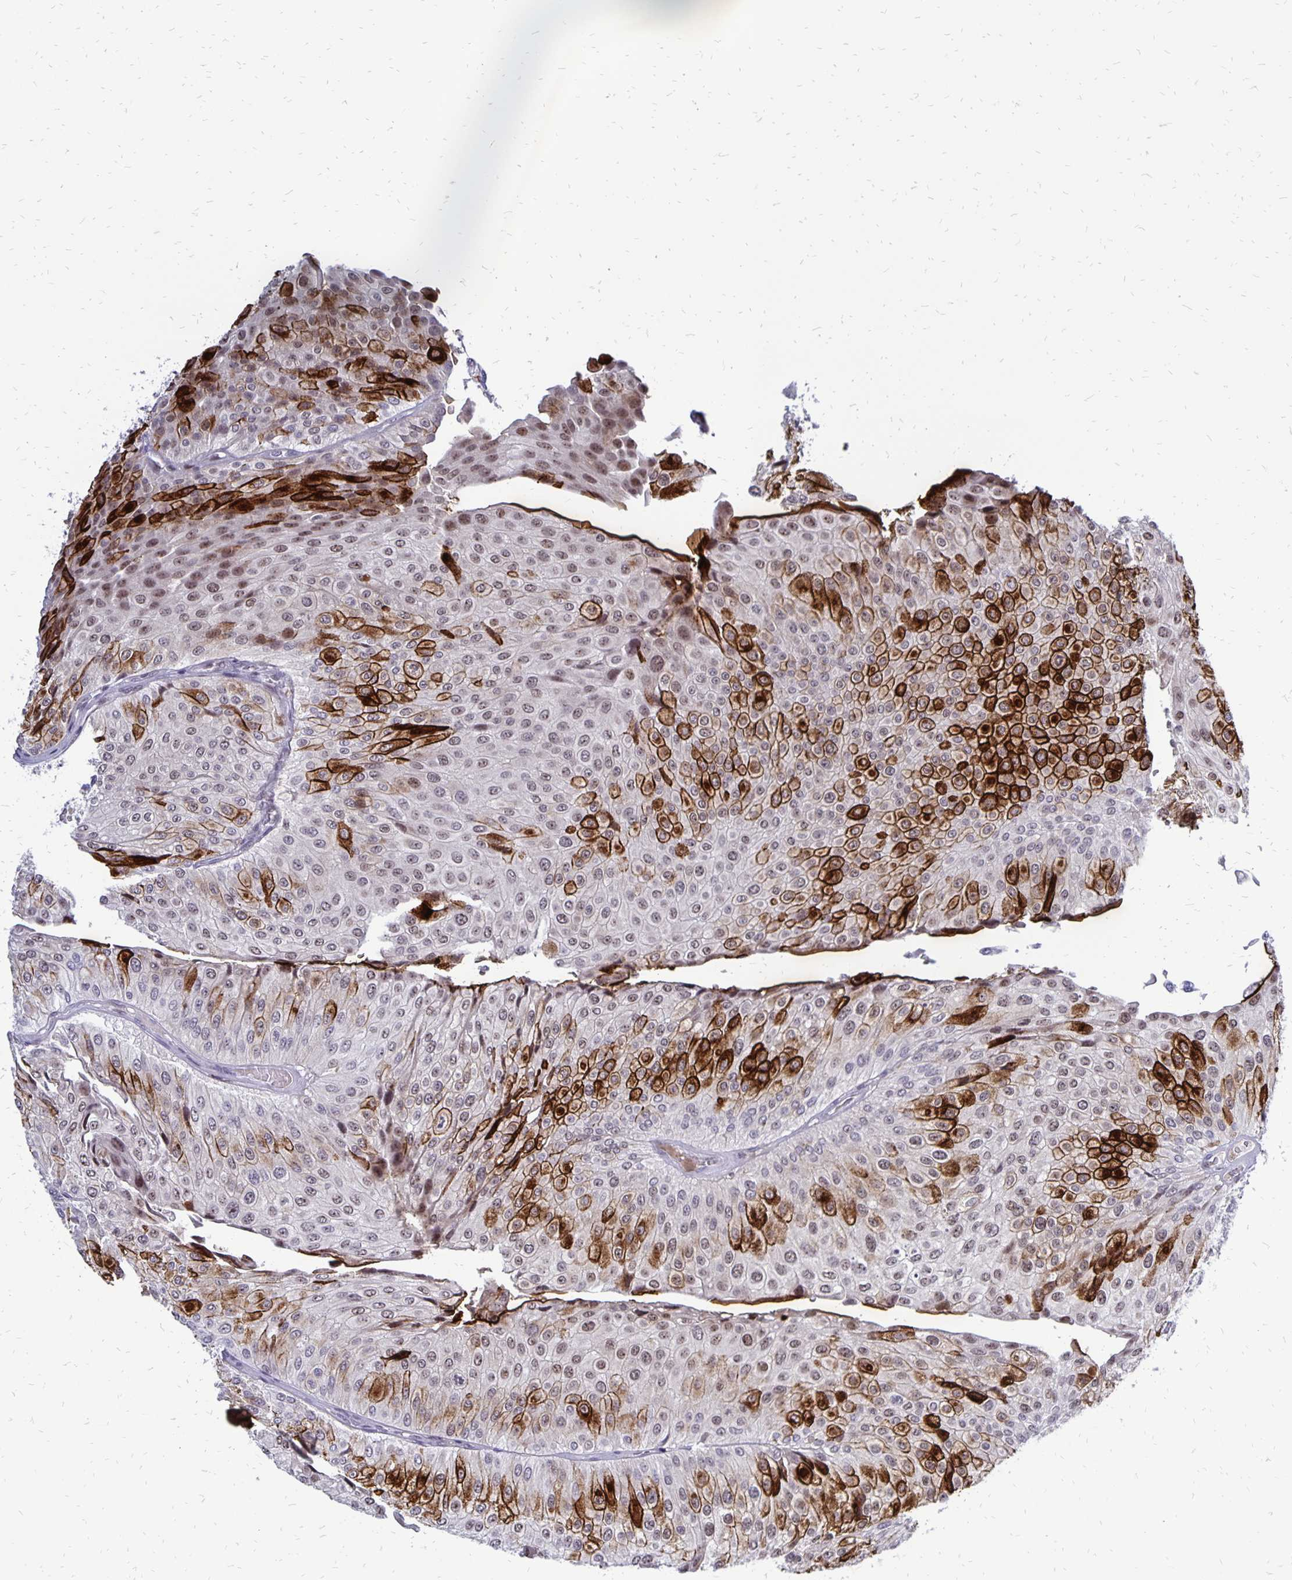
{"staining": {"intensity": "strong", "quantity": "<25%", "location": "cytoplasmic/membranous,nuclear"}, "tissue": "urothelial cancer", "cell_type": "Tumor cells", "image_type": "cancer", "snomed": [{"axis": "morphology", "description": "Urothelial carcinoma, NOS"}, {"axis": "topography", "description": "Urinary bladder"}], "caption": "The image displays a brown stain indicating the presence of a protein in the cytoplasmic/membranous and nuclear of tumor cells in transitional cell carcinoma.", "gene": "DCK", "patient": {"sex": "male", "age": 67}}